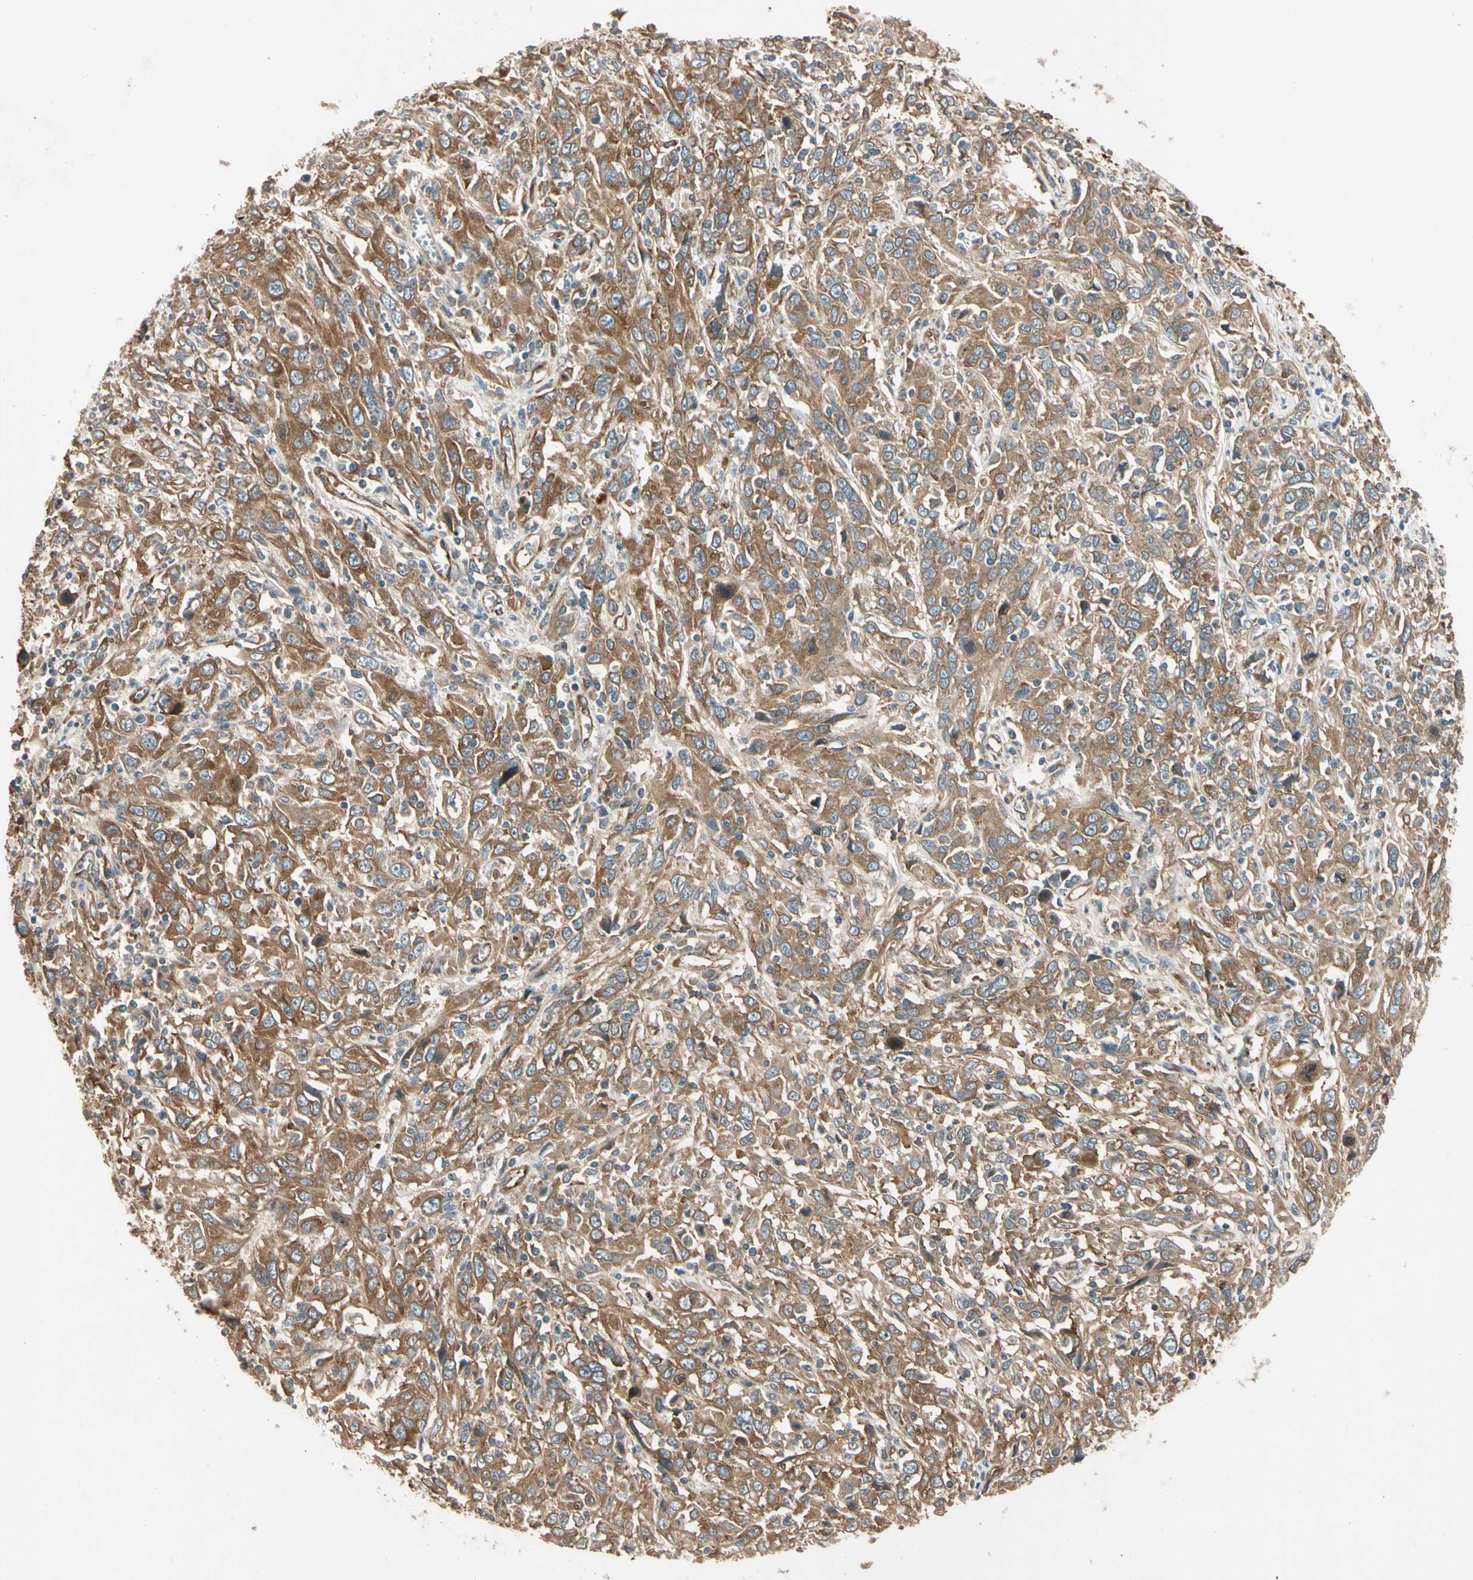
{"staining": {"intensity": "weak", "quantity": ">75%", "location": "cytoplasmic/membranous"}, "tissue": "cervical cancer", "cell_type": "Tumor cells", "image_type": "cancer", "snomed": [{"axis": "morphology", "description": "Squamous cell carcinoma, NOS"}, {"axis": "topography", "description": "Cervix"}], "caption": "Tumor cells display low levels of weak cytoplasmic/membranous expression in approximately >75% of cells in human cervical cancer.", "gene": "ROCK2", "patient": {"sex": "female", "age": 46}}